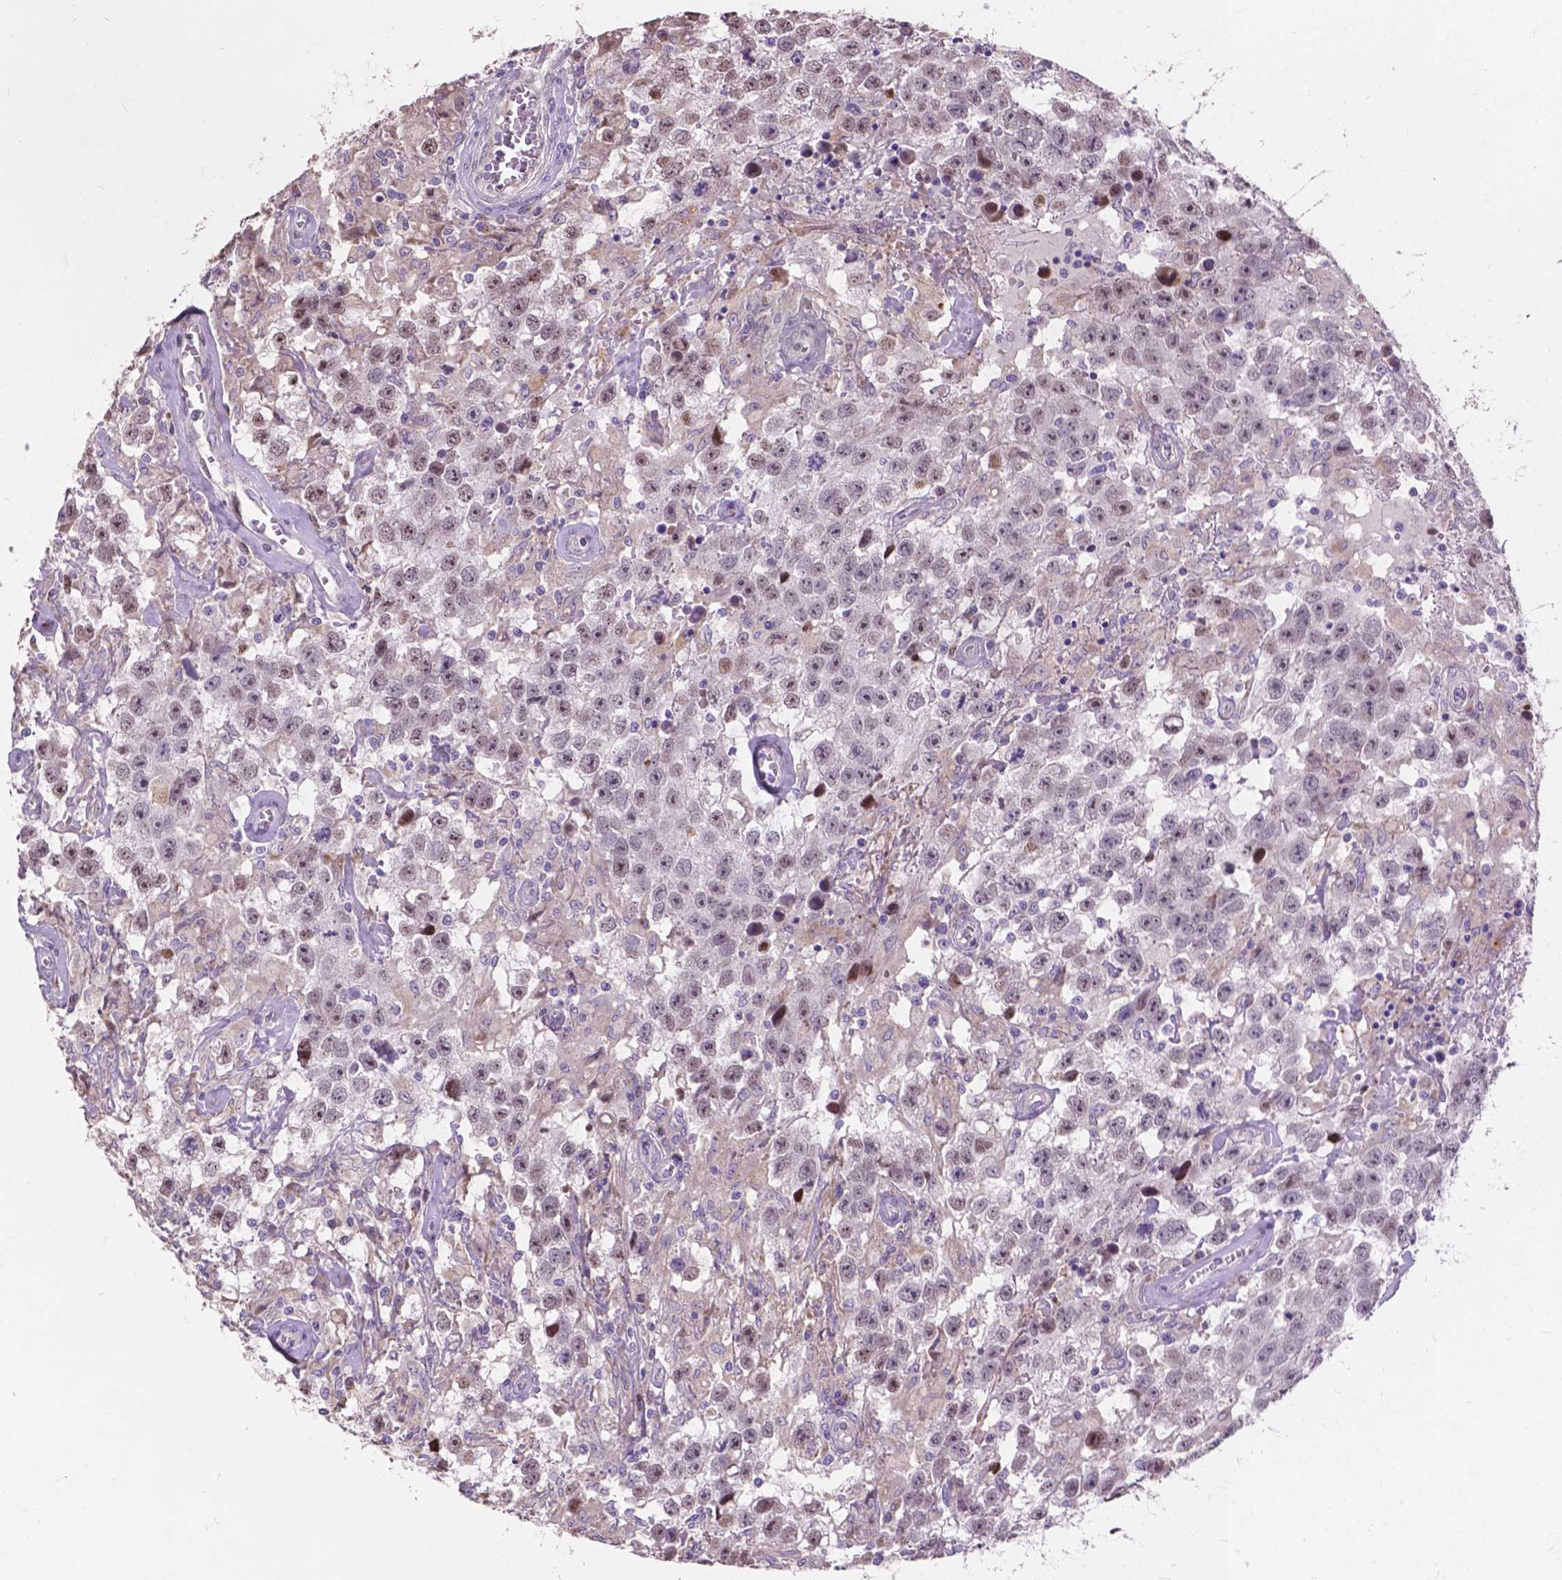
{"staining": {"intensity": "negative", "quantity": "none", "location": "none"}, "tissue": "testis cancer", "cell_type": "Tumor cells", "image_type": "cancer", "snomed": [{"axis": "morphology", "description": "Seminoma, NOS"}, {"axis": "topography", "description": "Testis"}], "caption": "A photomicrograph of human testis cancer is negative for staining in tumor cells.", "gene": "MYH14", "patient": {"sex": "male", "age": 43}}